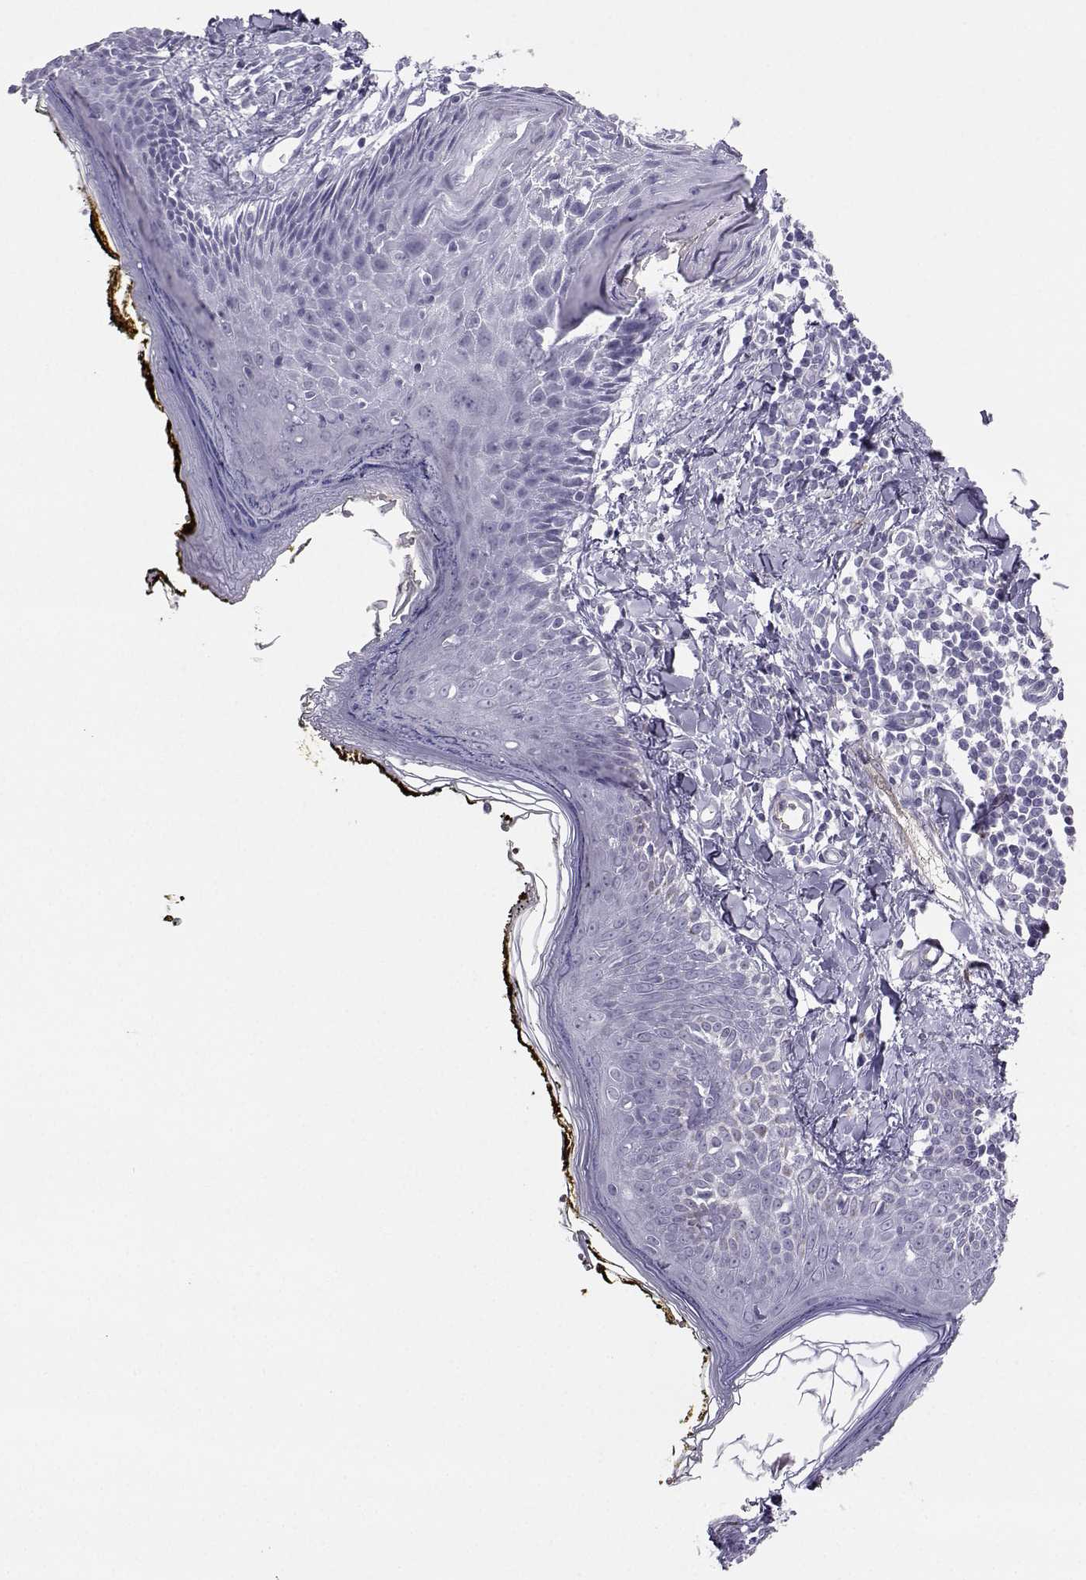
{"staining": {"intensity": "negative", "quantity": "none", "location": "none"}, "tissue": "skin", "cell_type": "Fibroblasts", "image_type": "normal", "snomed": [{"axis": "morphology", "description": "Normal tissue, NOS"}, {"axis": "topography", "description": "Skin"}], "caption": "IHC micrograph of benign skin: skin stained with DAB shows no significant protein staining in fibroblasts.", "gene": "LHX1", "patient": {"sex": "male", "age": 76}}